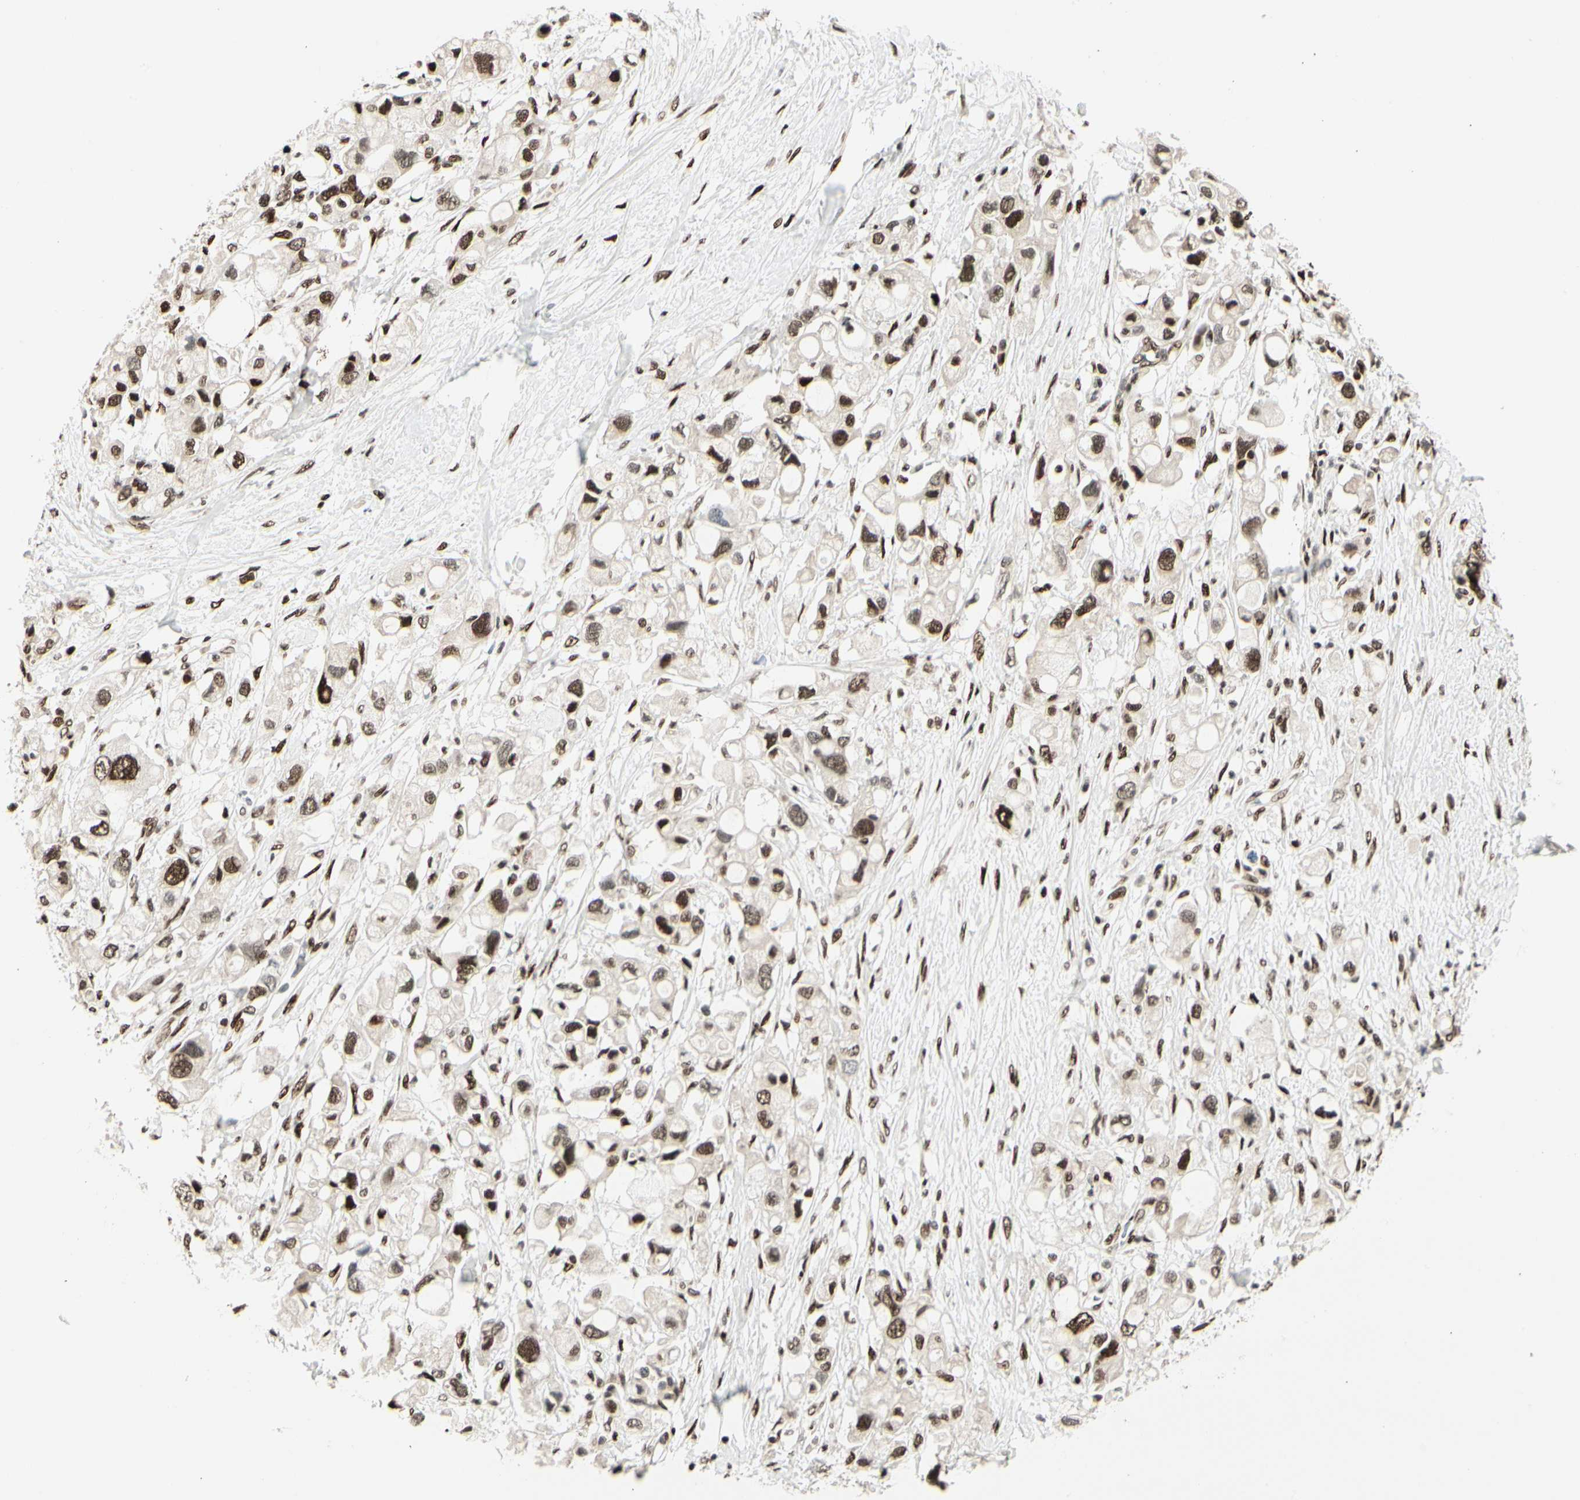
{"staining": {"intensity": "strong", "quantity": ">75%", "location": "nuclear"}, "tissue": "pancreatic cancer", "cell_type": "Tumor cells", "image_type": "cancer", "snomed": [{"axis": "morphology", "description": "Adenocarcinoma, NOS"}, {"axis": "topography", "description": "Pancreas"}], "caption": "This photomicrograph shows pancreatic cancer stained with immunohistochemistry to label a protein in brown. The nuclear of tumor cells show strong positivity for the protein. Nuclei are counter-stained blue.", "gene": "FOXJ2", "patient": {"sex": "female", "age": 56}}